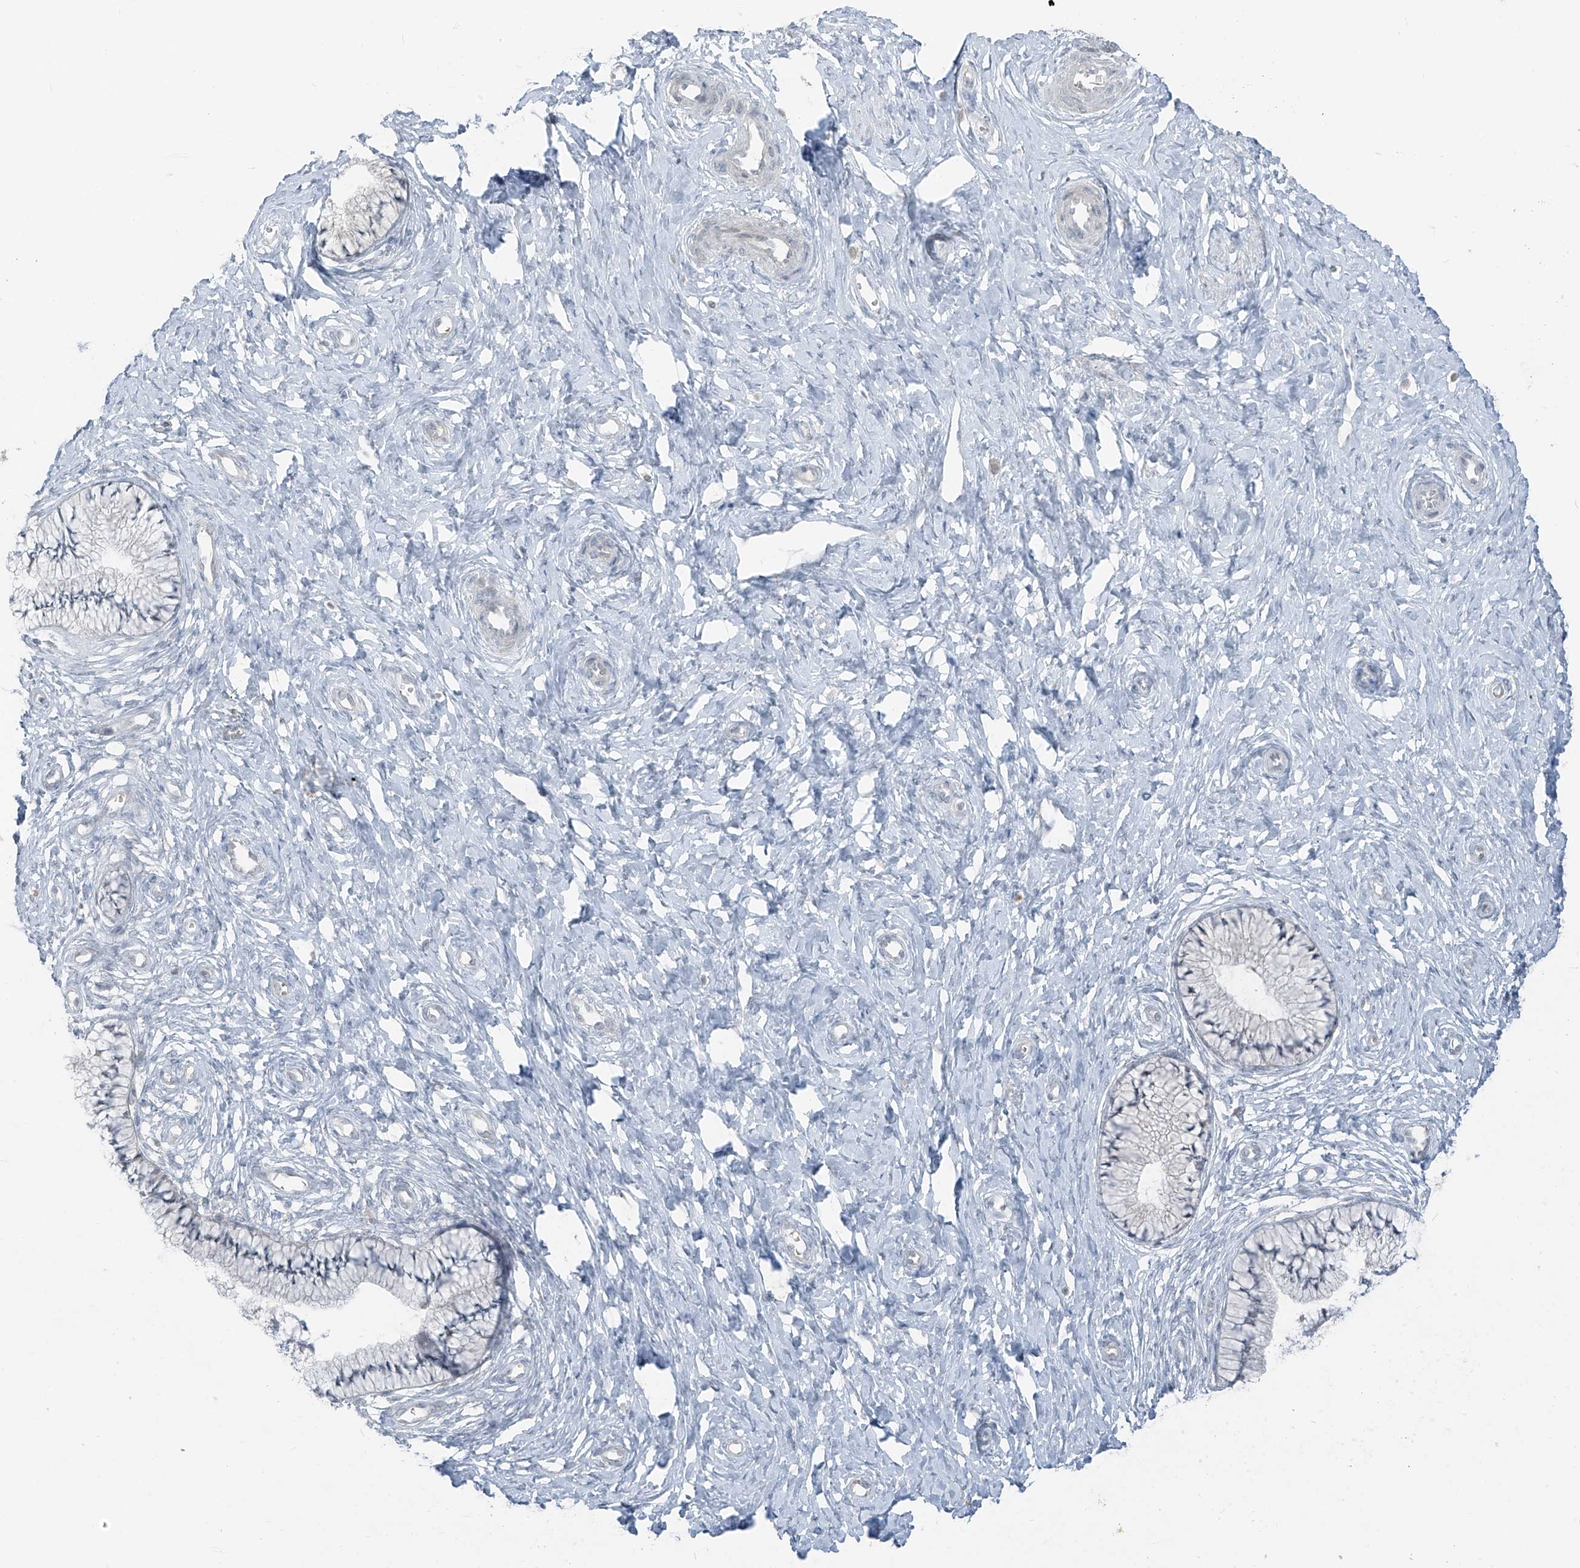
{"staining": {"intensity": "weak", "quantity": "<25%", "location": "nuclear"}, "tissue": "cervix", "cell_type": "Glandular cells", "image_type": "normal", "snomed": [{"axis": "morphology", "description": "Normal tissue, NOS"}, {"axis": "topography", "description": "Cervix"}], "caption": "IHC image of normal cervix: cervix stained with DAB reveals no significant protein staining in glandular cells.", "gene": "PRDM6", "patient": {"sex": "female", "age": 36}}